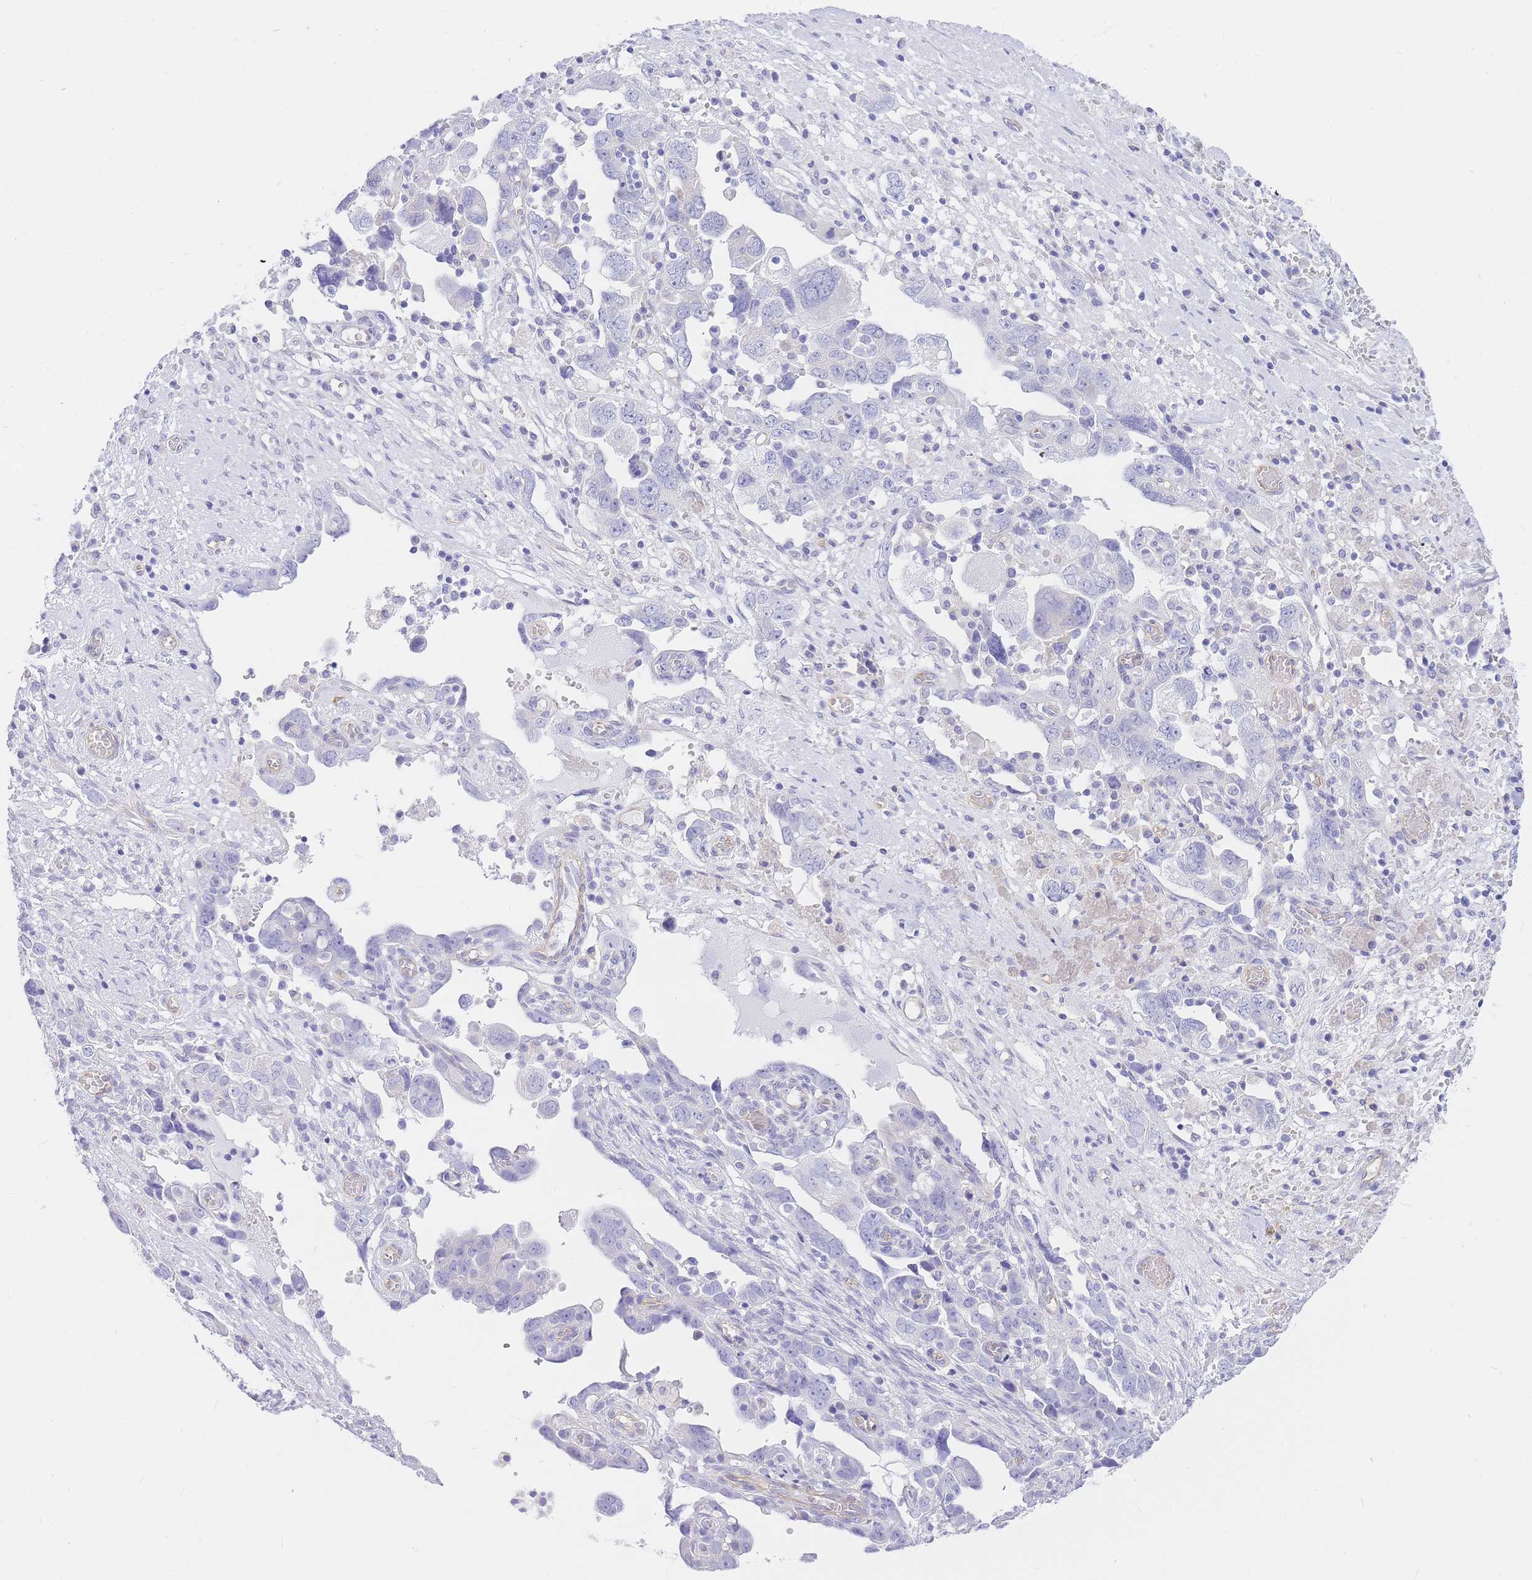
{"staining": {"intensity": "negative", "quantity": "none", "location": "none"}, "tissue": "ovarian cancer", "cell_type": "Tumor cells", "image_type": "cancer", "snomed": [{"axis": "morphology", "description": "Carcinoma, NOS"}, {"axis": "morphology", "description": "Cystadenocarcinoma, serous, NOS"}, {"axis": "topography", "description": "Ovary"}], "caption": "Immunohistochemistry (IHC) image of human ovarian serous cystadenocarcinoma stained for a protein (brown), which displays no staining in tumor cells.", "gene": "SRSF12", "patient": {"sex": "female", "age": 69}}